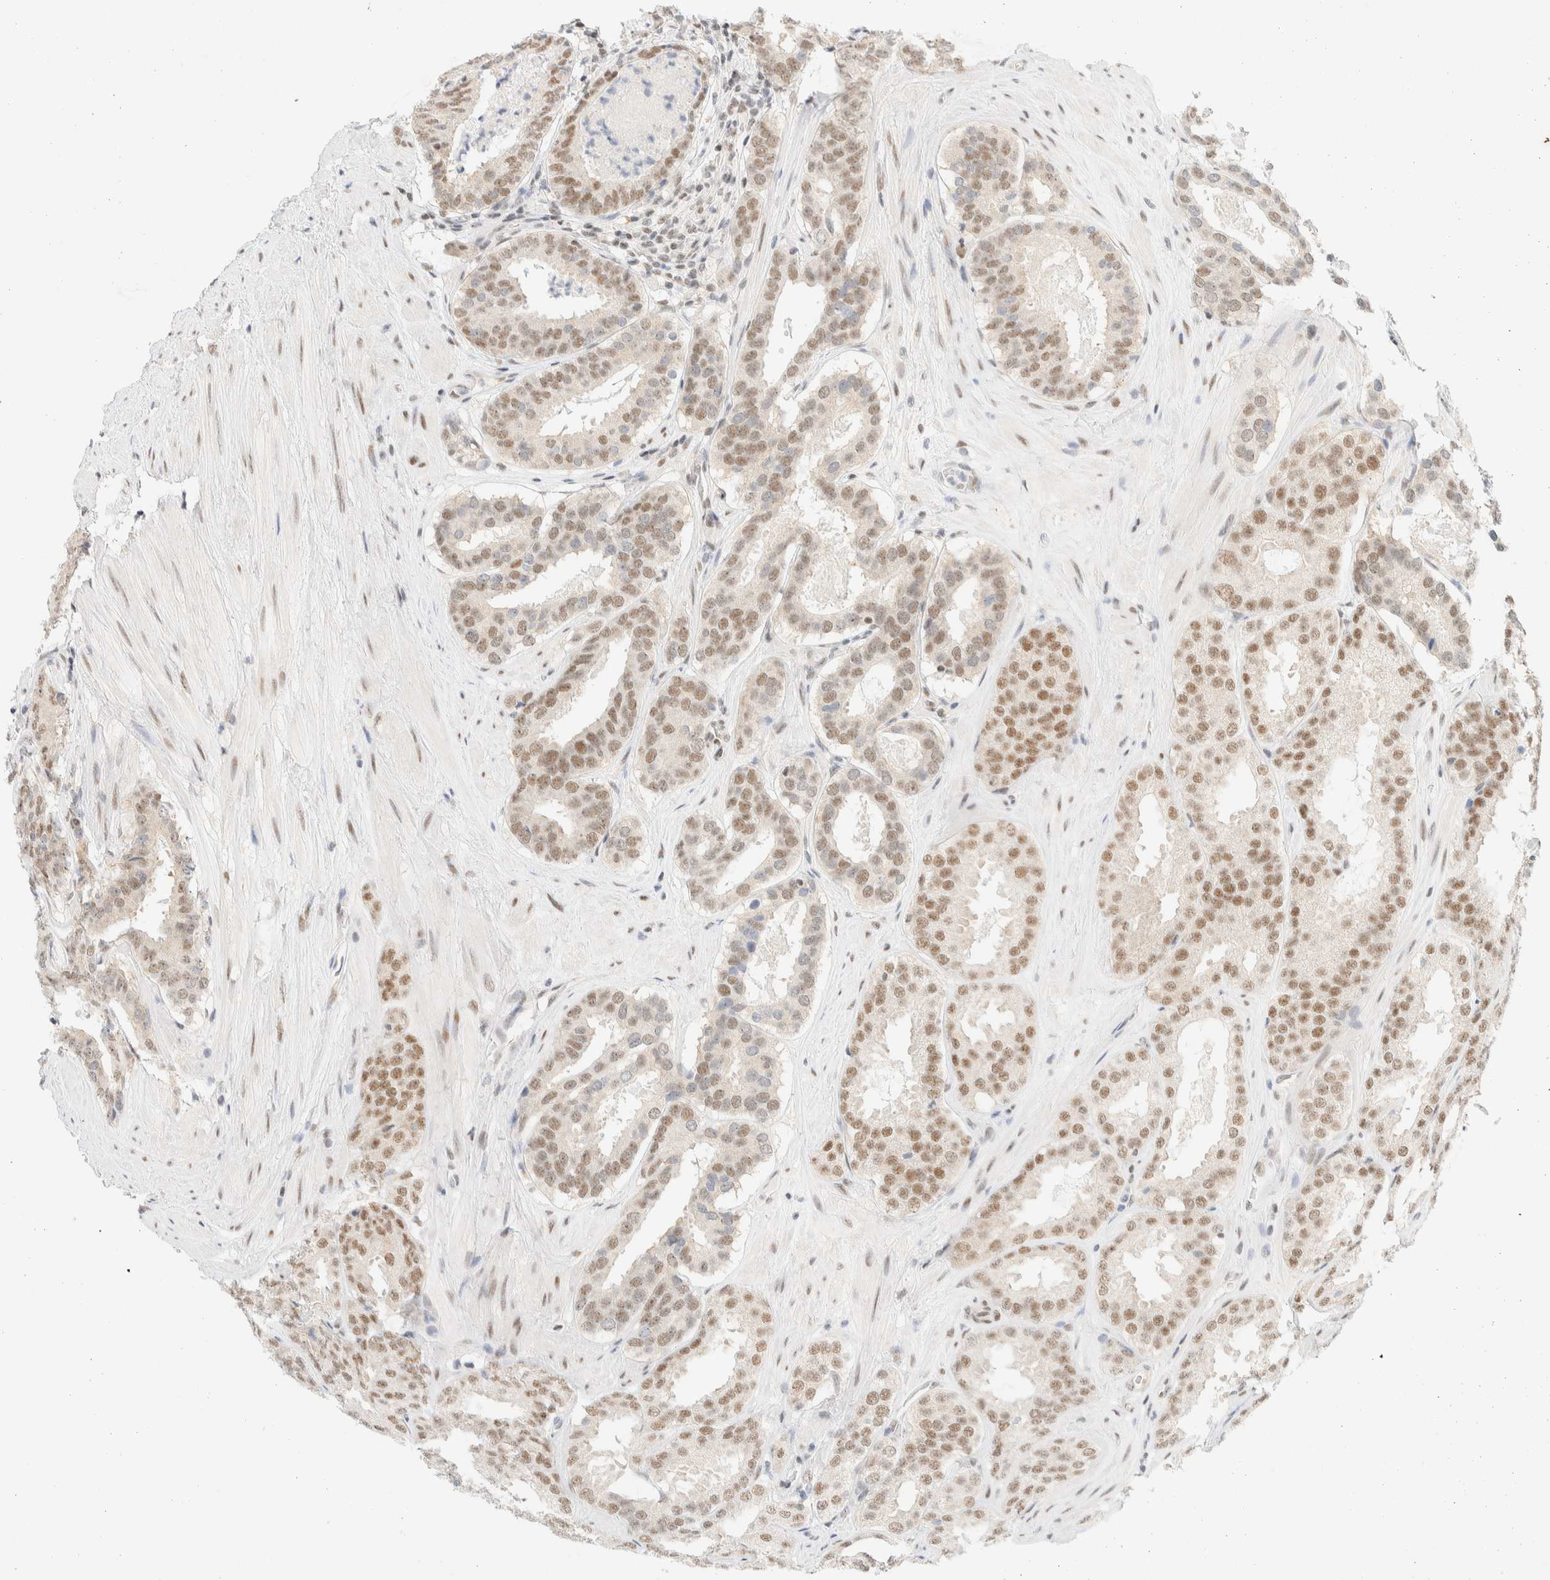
{"staining": {"intensity": "moderate", "quantity": "25%-75%", "location": "nuclear"}, "tissue": "prostate cancer", "cell_type": "Tumor cells", "image_type": "cancer", "snomed": [{"axis": "morphology", "description": "Adenocarcinoma, Low grade"}, {"axis": "topography", "description": "Prostate"}], "caption": "Moderate nuclear positivity for a protein is appreciated in about 25%-75% of tumor cells of prostate cancer using immunohistochemistry (IHC).", "gene": "PYGO2", "patient": {"sex": "male", "age": 69}}